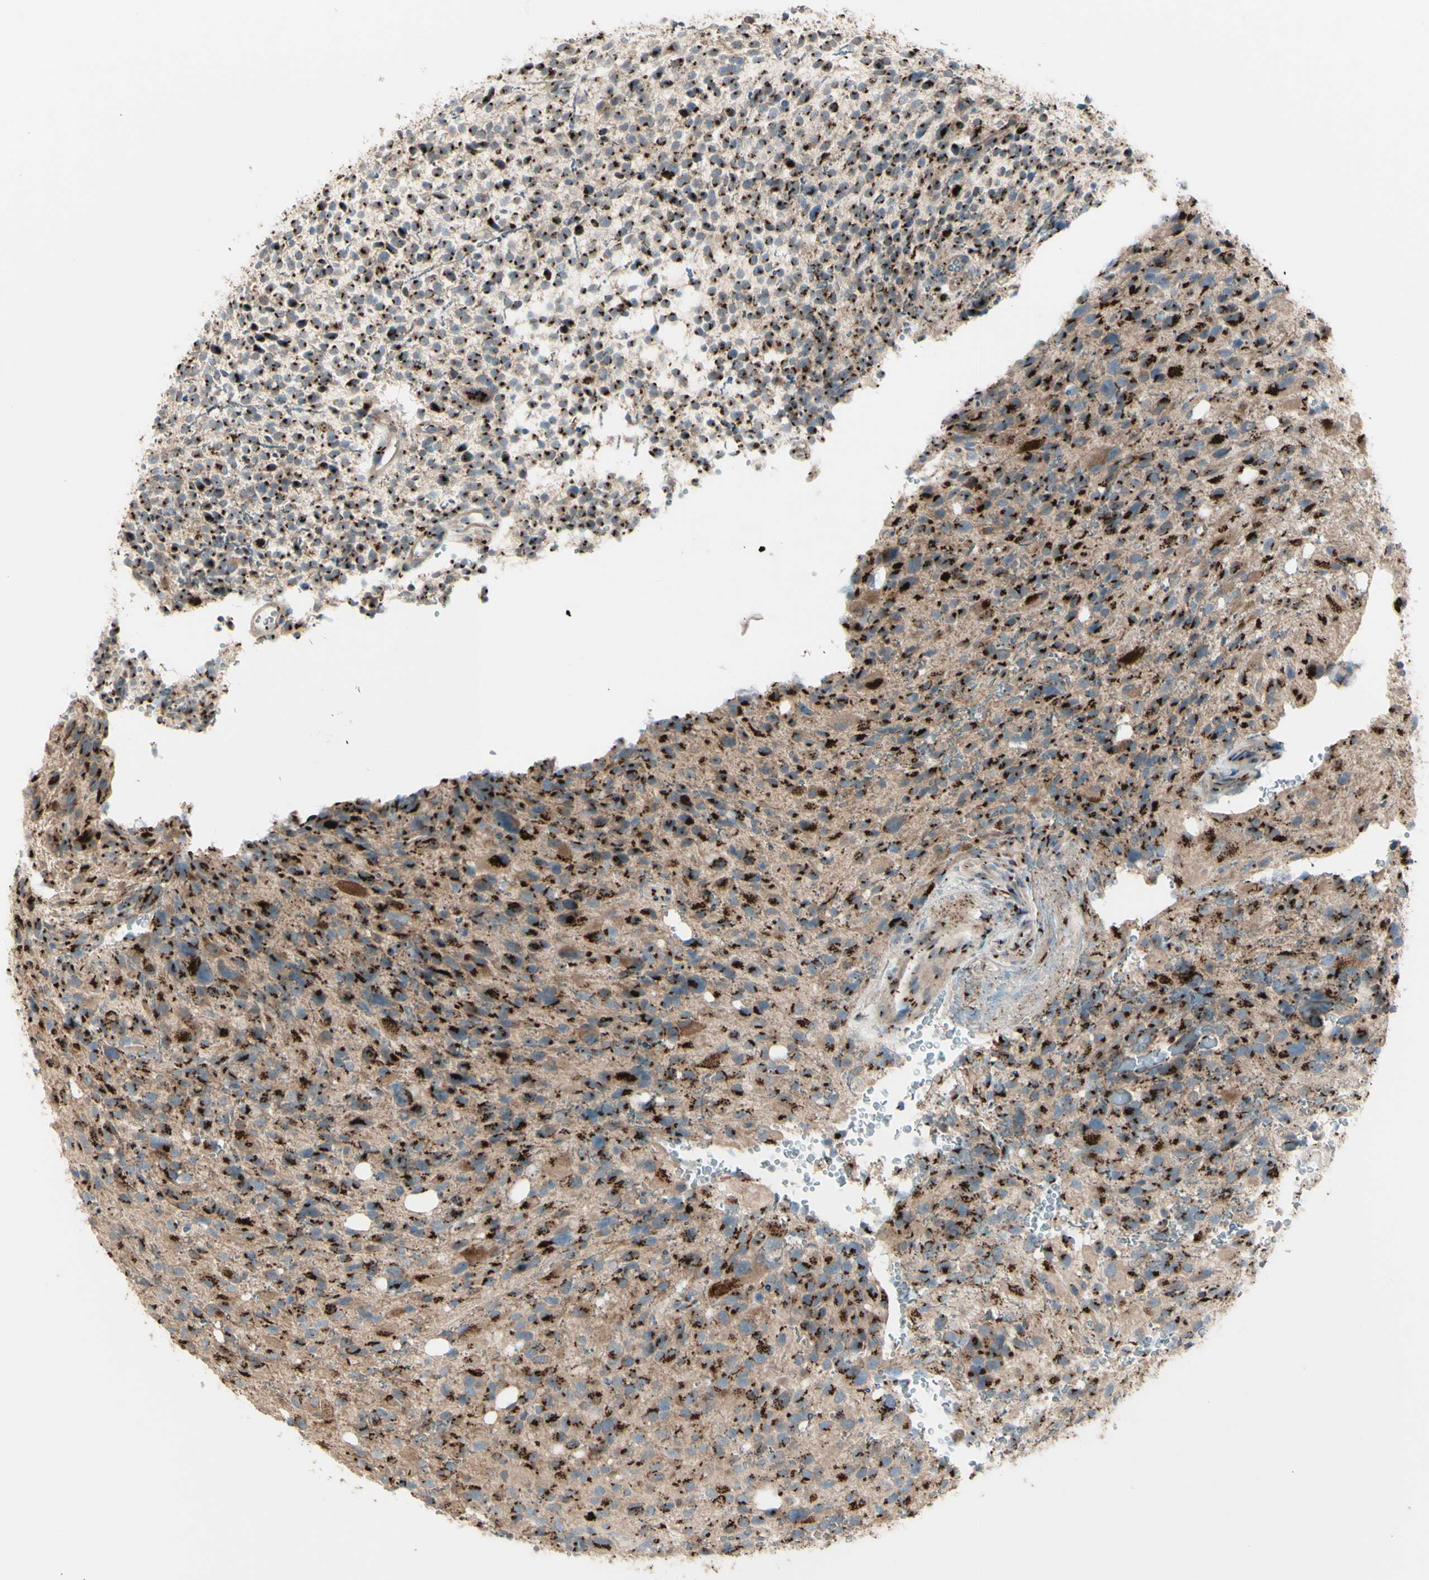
{"staining": {"intensity": "moderate", "quantity": ">75%", "location": "cytoplasmic/membranous"}, "tissue": "glioma", "cell_type": "Tumor cells", "image_type": "cancer", "snomed": [{"axis": "morphology", "description": "Glioma, malignant, High grade"}, {"axis": "topography", "description": "Brain"}], "caption": "Immunohistochemistry (IHC) staining of malignant high-grade glioma, which displays medium levels of moderate cytoplasmic/membranous expression in approximately >75% of tumor cells indicating moderate cytoplasmic/membranous protein expression. The staining was performed using DAB (3,3'-diaminobenzidine) (brown) for protein detection and nuclei were counterstained in hematoxylin (blue).", "gene": "BPNT2", "patient": {"sex": "male", "age": 48}}